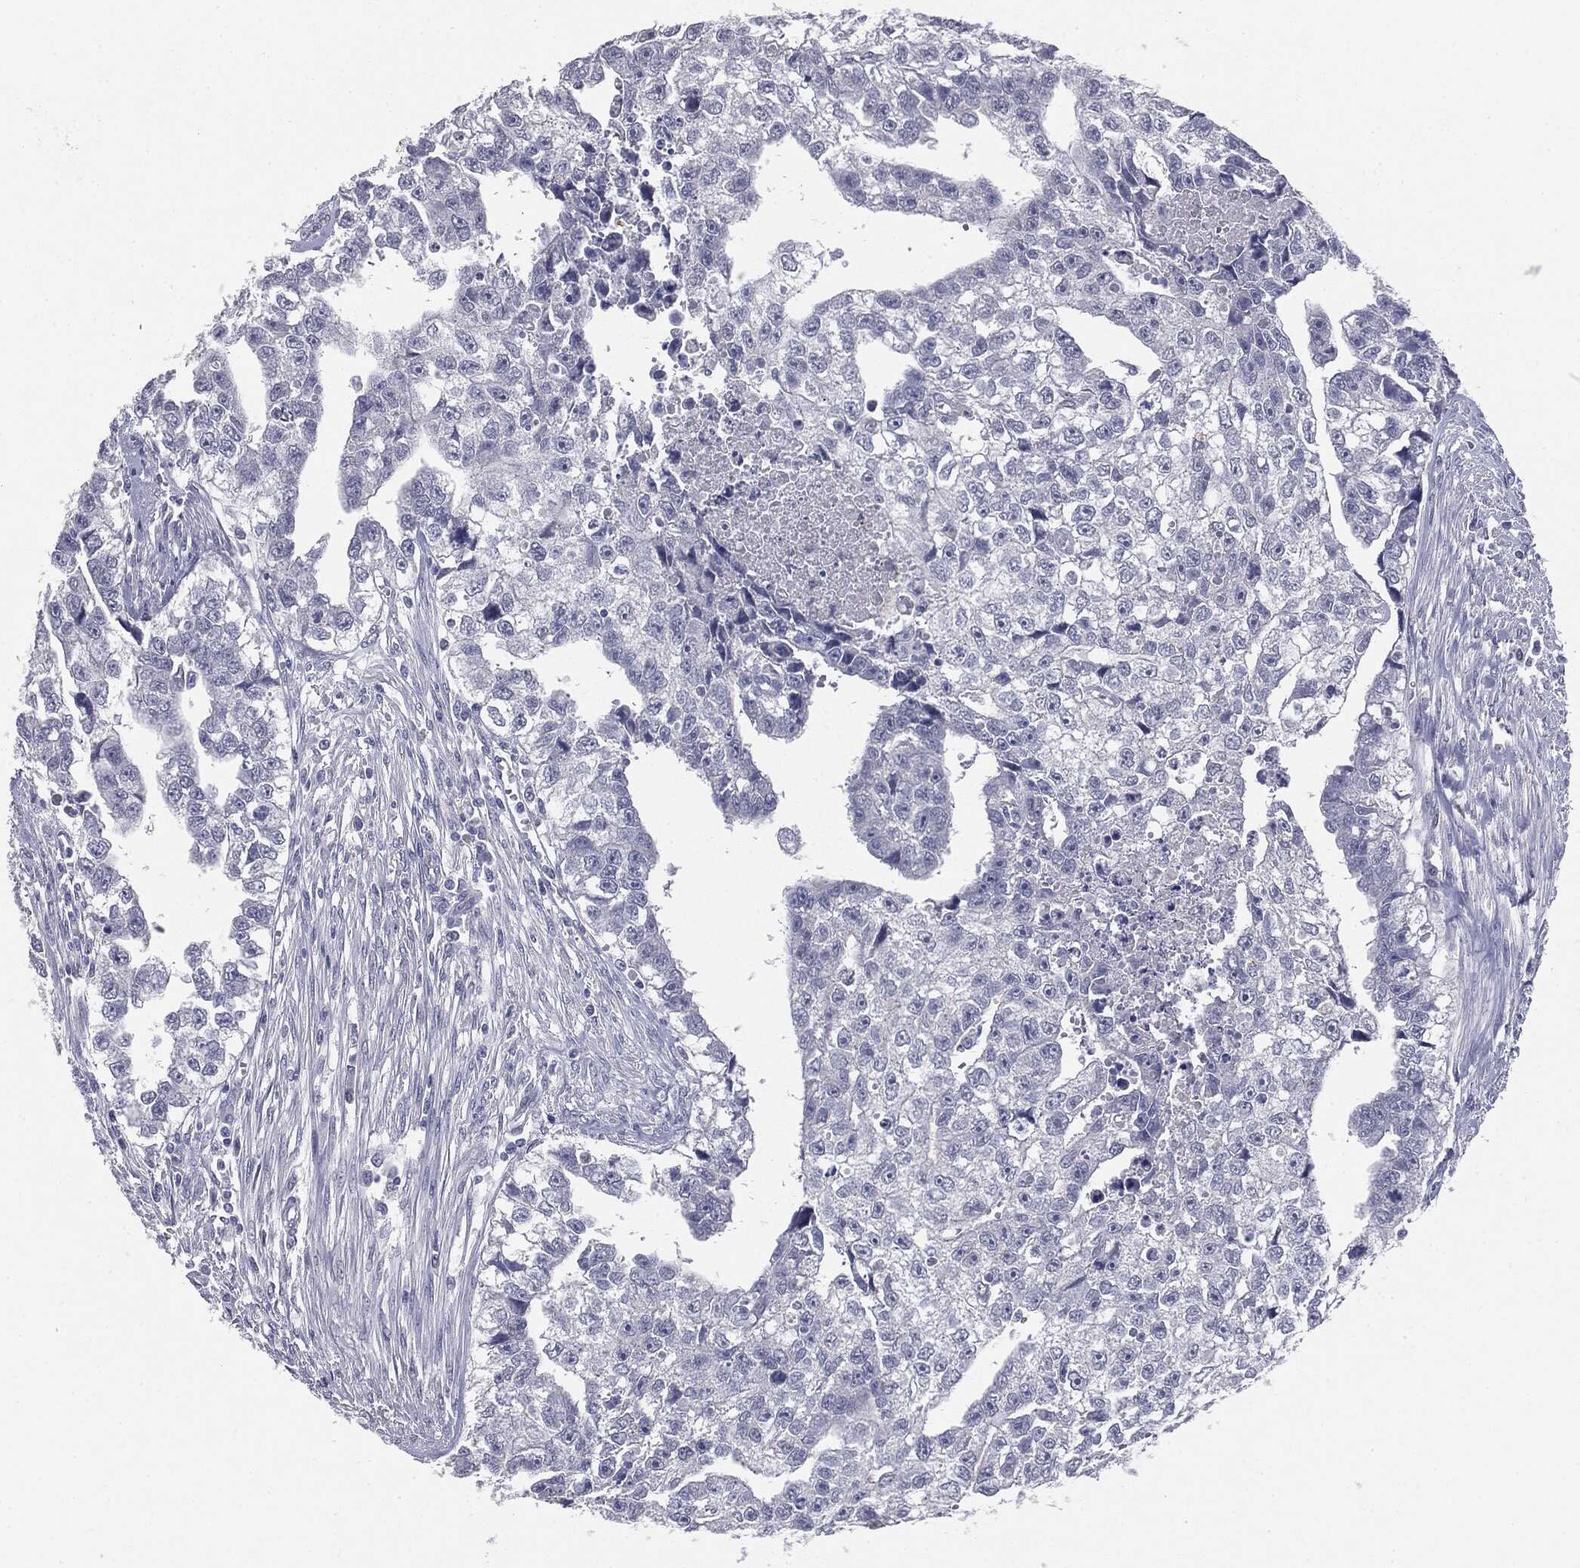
{"staining": {"intensity": "negative", "quantity": "none", "location": "none"}, "tissue": "testis cancer", "cell_type": "Tumor cells", "image_type": "cancer", "snomed": [{"axis": "morphology", "description": "Carcinoma, Embryonal, NOS"}, {"axis": "morphology", "description": "Teratoma, malignant, NOS"}, {"axis": "topography", "description": "Testis"}], "caption": "Image shows no protein positivity in tumor cells of testis cancer (embryonal carcinoma) tissue.", "gene": "MUC1", "patient": {"sex": "male", "age": 44}}